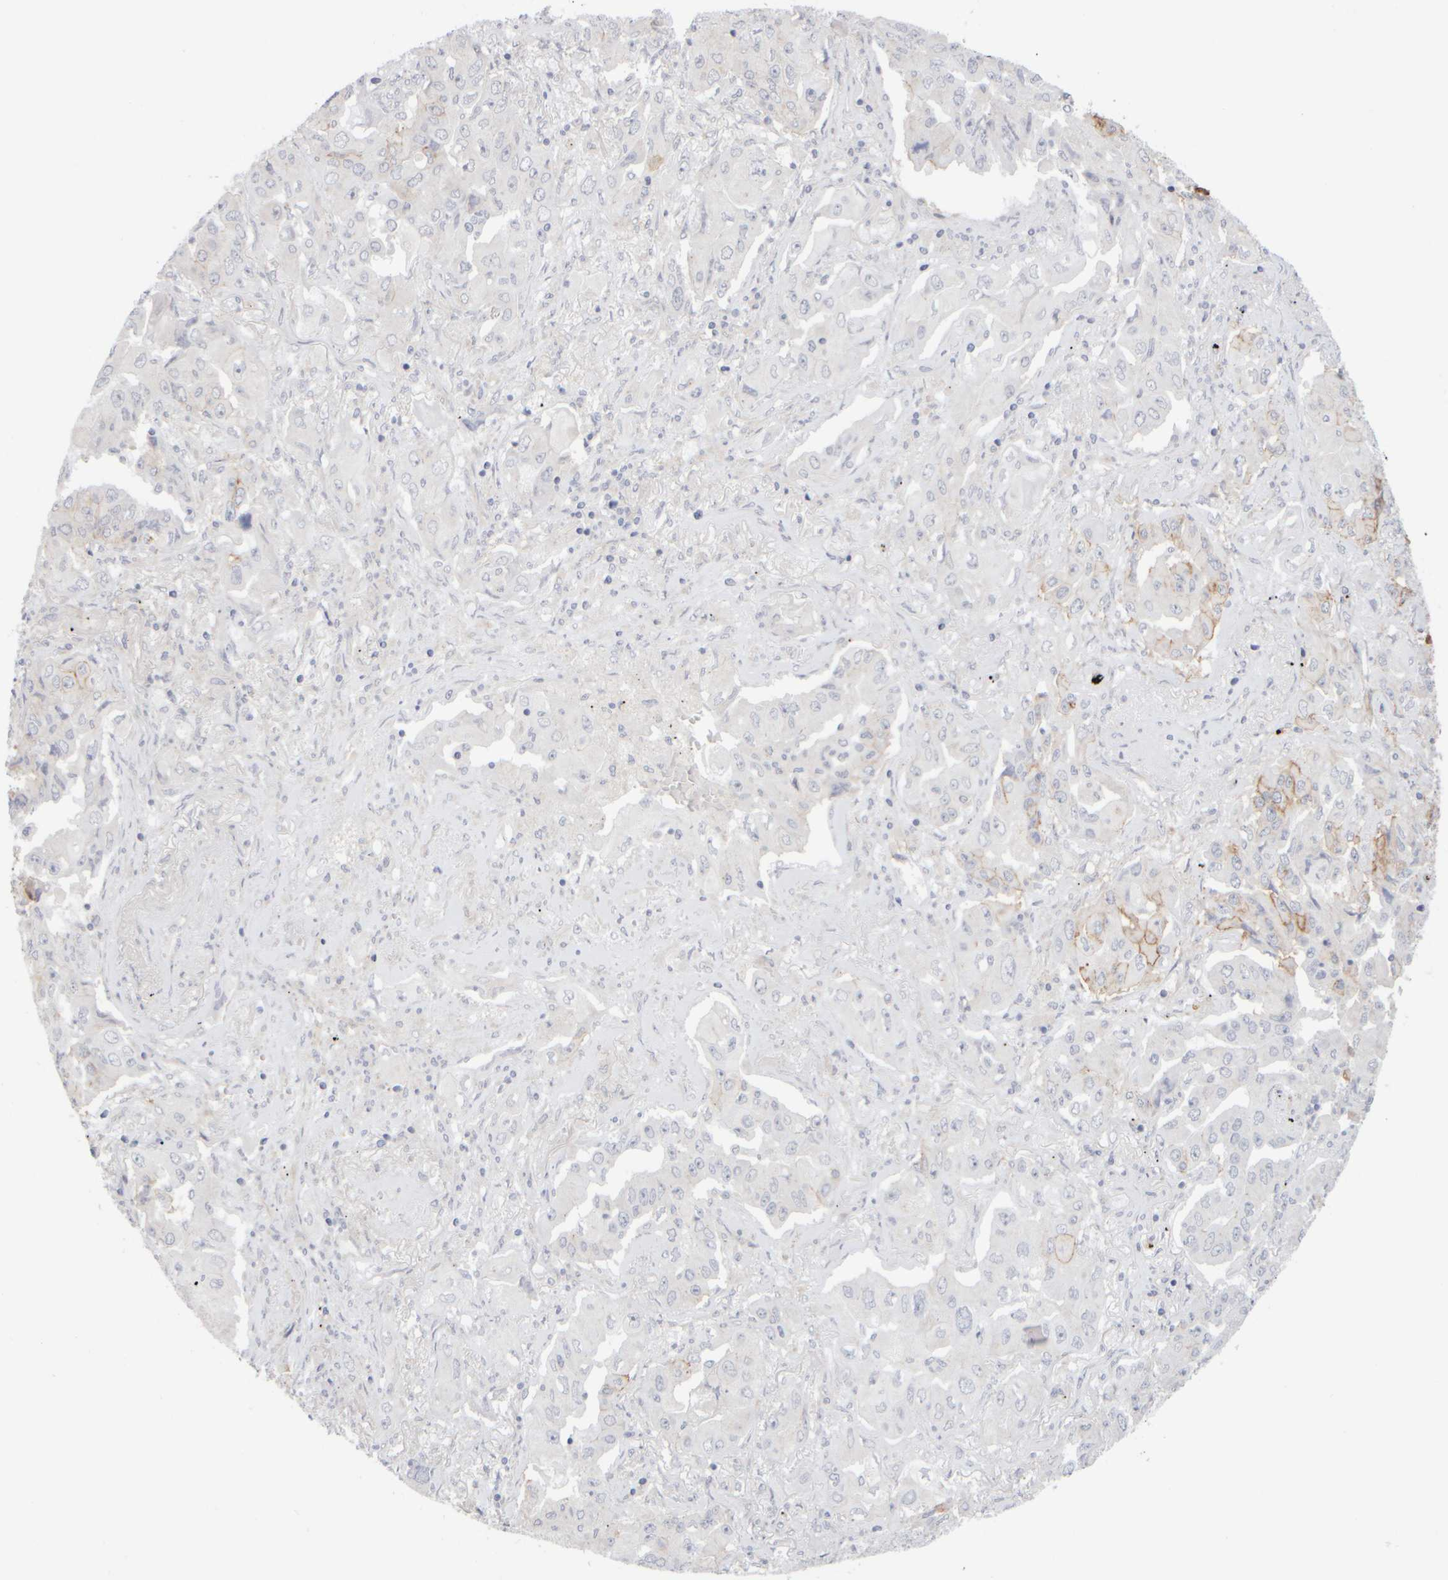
{"staining": {"intensity": "weak", "quantity": "<25%", "location": "cytoplasmic/membranous"}, "tissue": "lung cancer", "cell_type": "Tumor cells", "image_type": "cancer", "snomed": [{"axis": "morphology", "description": "Adenocarcinoma, NOS"}, {"axis": "topography", "description": "Lung"}], "caption": "DAB immunohistochemical staining of human lung adenocarcinoma displays no significant expression in tumor cells.", "gene": "GOPC", "patient": {"sex": "female", "age": 65}}